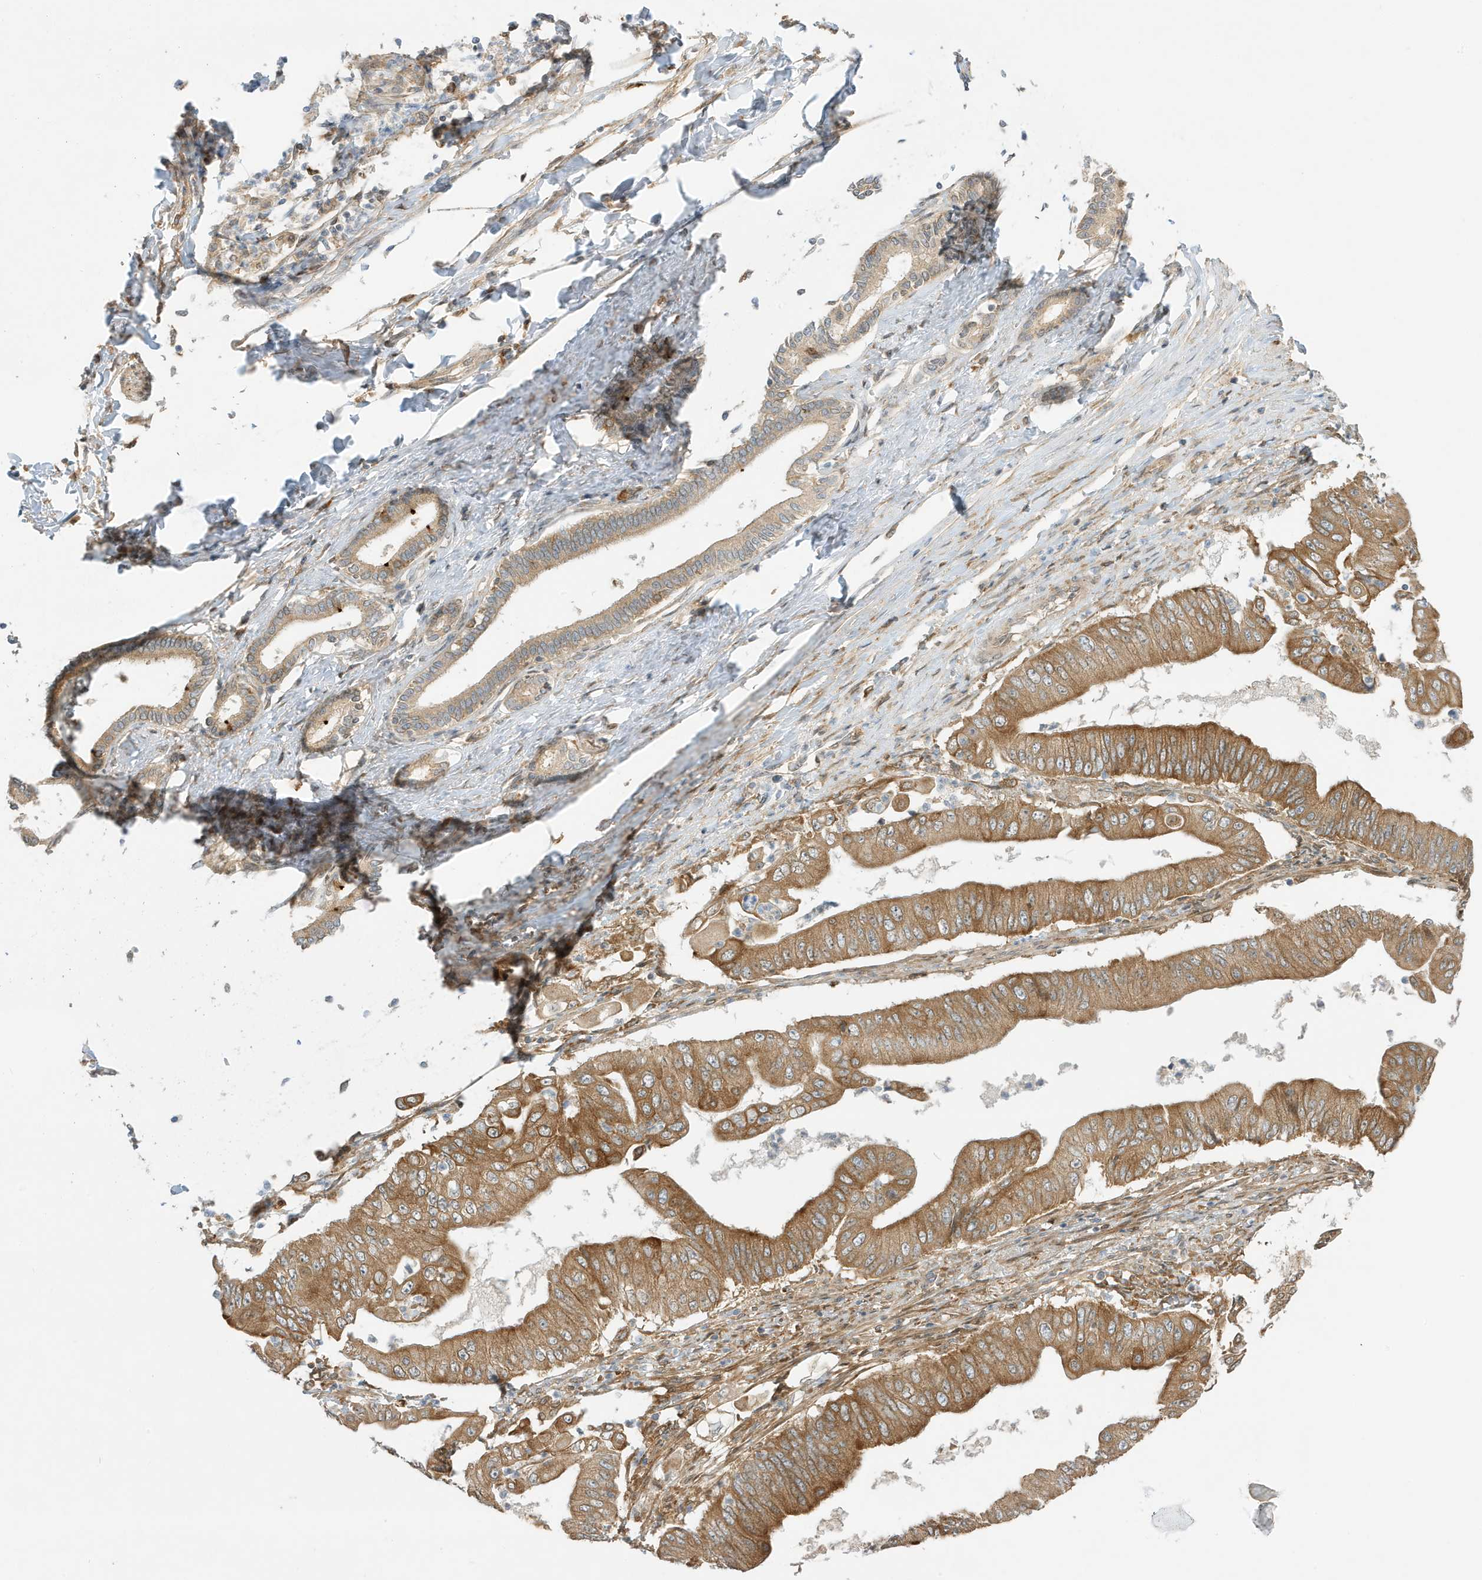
{"staining": {"intensity": "moderate", "quantity": ">75%", "location": "cytoplasmic/membranous"}, "tissue": "pancreatic cancer", "cell_type": "Tumor cells", "image_type": "cancer", "snomed": [{"axis": "morphology", "description": "Adenocarcinoma, NOS"}, {"axis": "topography", "description": "Pancreas"}], "caption": "The photomicrograph shows staining of adenocarcinoma (pancreatic), revealing moderate cytoplasmic/membranous protein positivity (brown color) within tumor cells.", "gene": "SCARF2", "patient": {"sex": "female", "age": 77}}